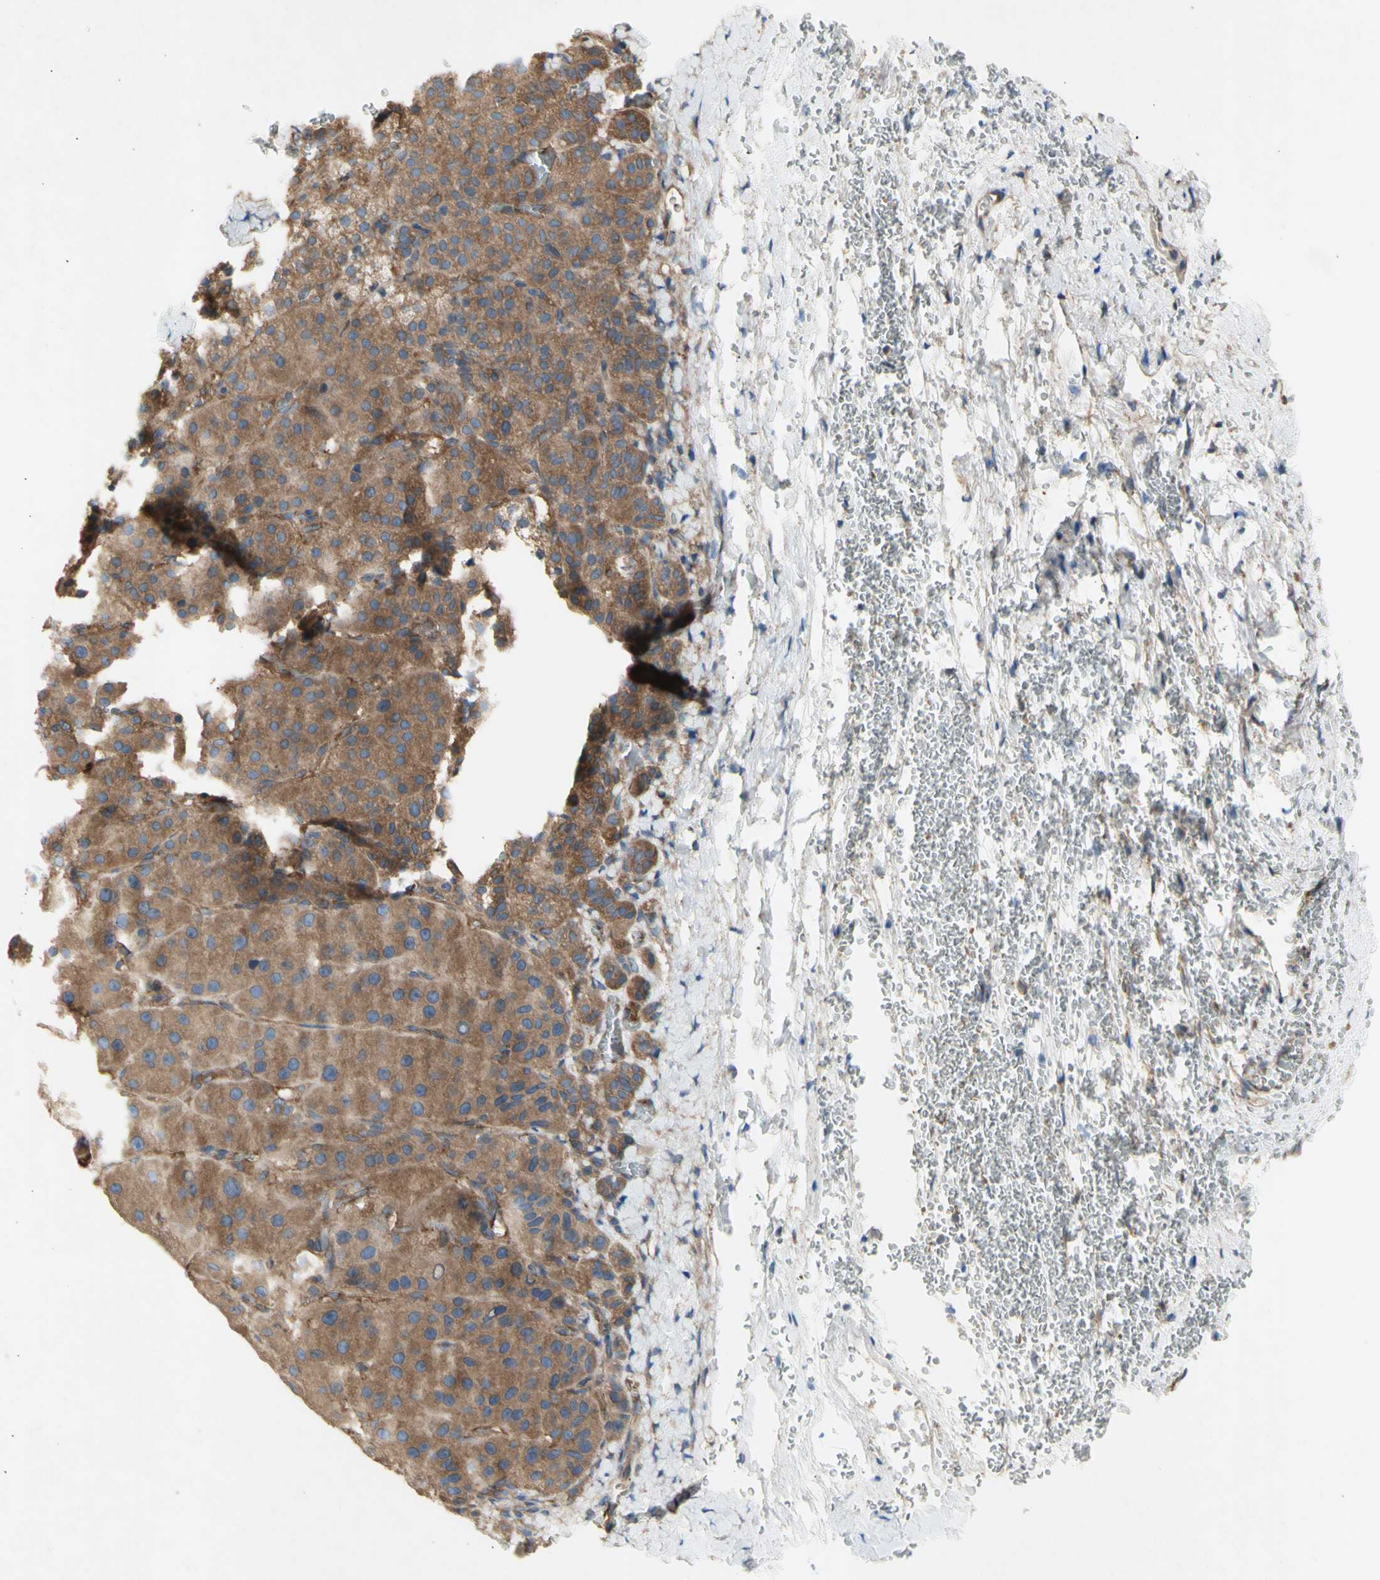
{"staining": {"intensity": "moderate", "quantity": ">75%", "location": "cytoplasmic/membranous"}, "tissue": "adrenal gland", "cell_type": "Glandular cells", "image_type": "normal", "snomed": [{"axis": "morphology", "description": "Normal tissue, NOS"}, {"axis": "topography", "description": "Adrenal gland"}], "caption": "Normal adrenal gland reveals moderate cytoplasmic/membranous positivity in approximately >75% of glandular cells, visualized by immunohistochemistry.", "gene": "KLC1", "patient": {"sex": "female", "age": 57}}